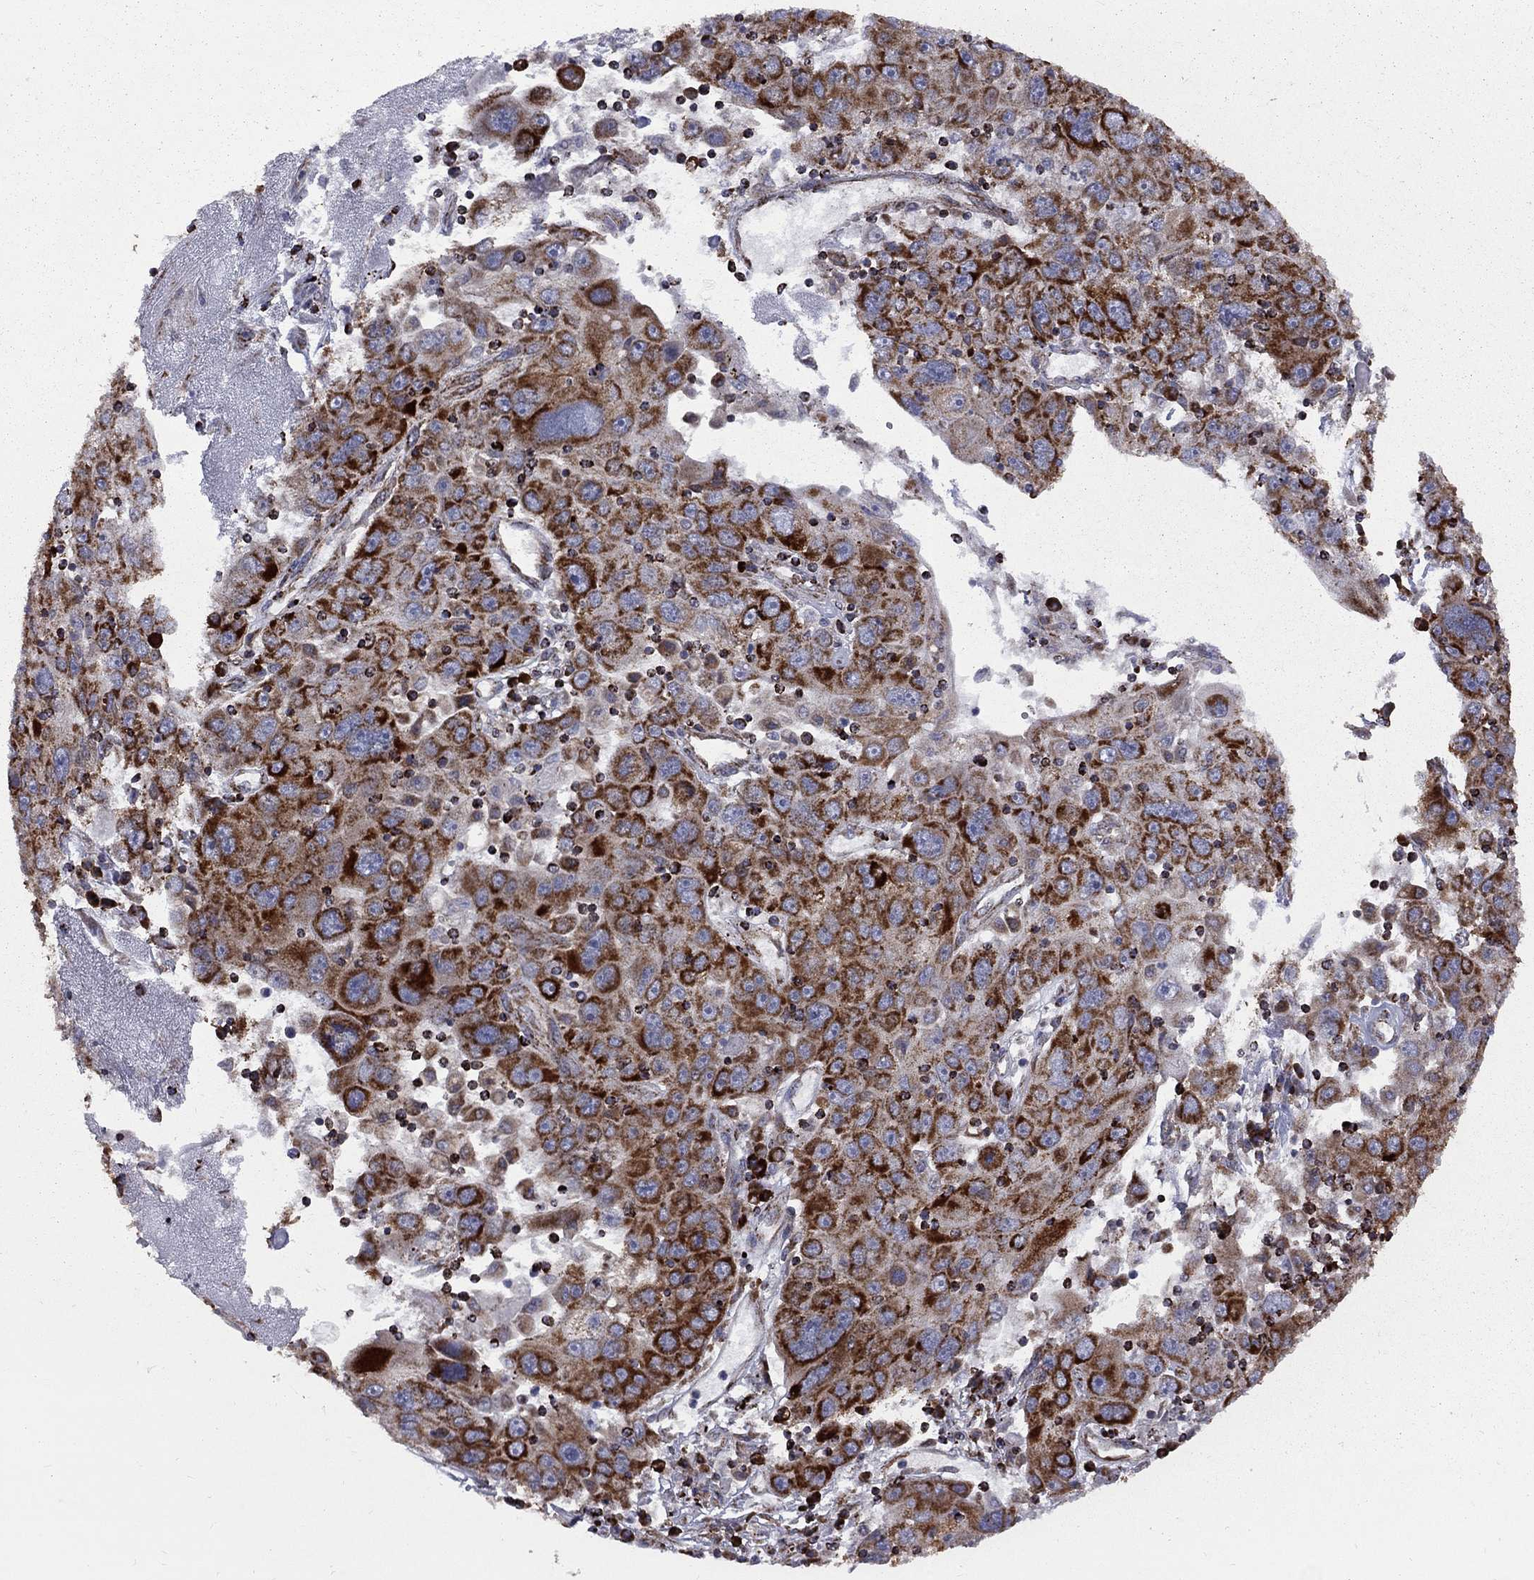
{"staining": {"intensity": "strong", "quantity": ">75%", "location": "cytoplasmic/membranous"}, "tissue": "stomach cancer", "cell_type": "Tumor cells", "image_type": "cancer", "snomed": [{"axis": "morphology", "description": "Adenocarcinoma, NOS"}, {"axis": "topography", "description": "Stomach"}], "caption": "Protein expression analysis of adenocarcinoma (stomach) reveals strong cytoplasmic/membranous staining in approximately >75% of tumor cells. (DAB IHC, brown staining for protein, blue staining for nuclei).", "gene": "CLPTM1", "patient": {"sex": "male", "age": 56}}